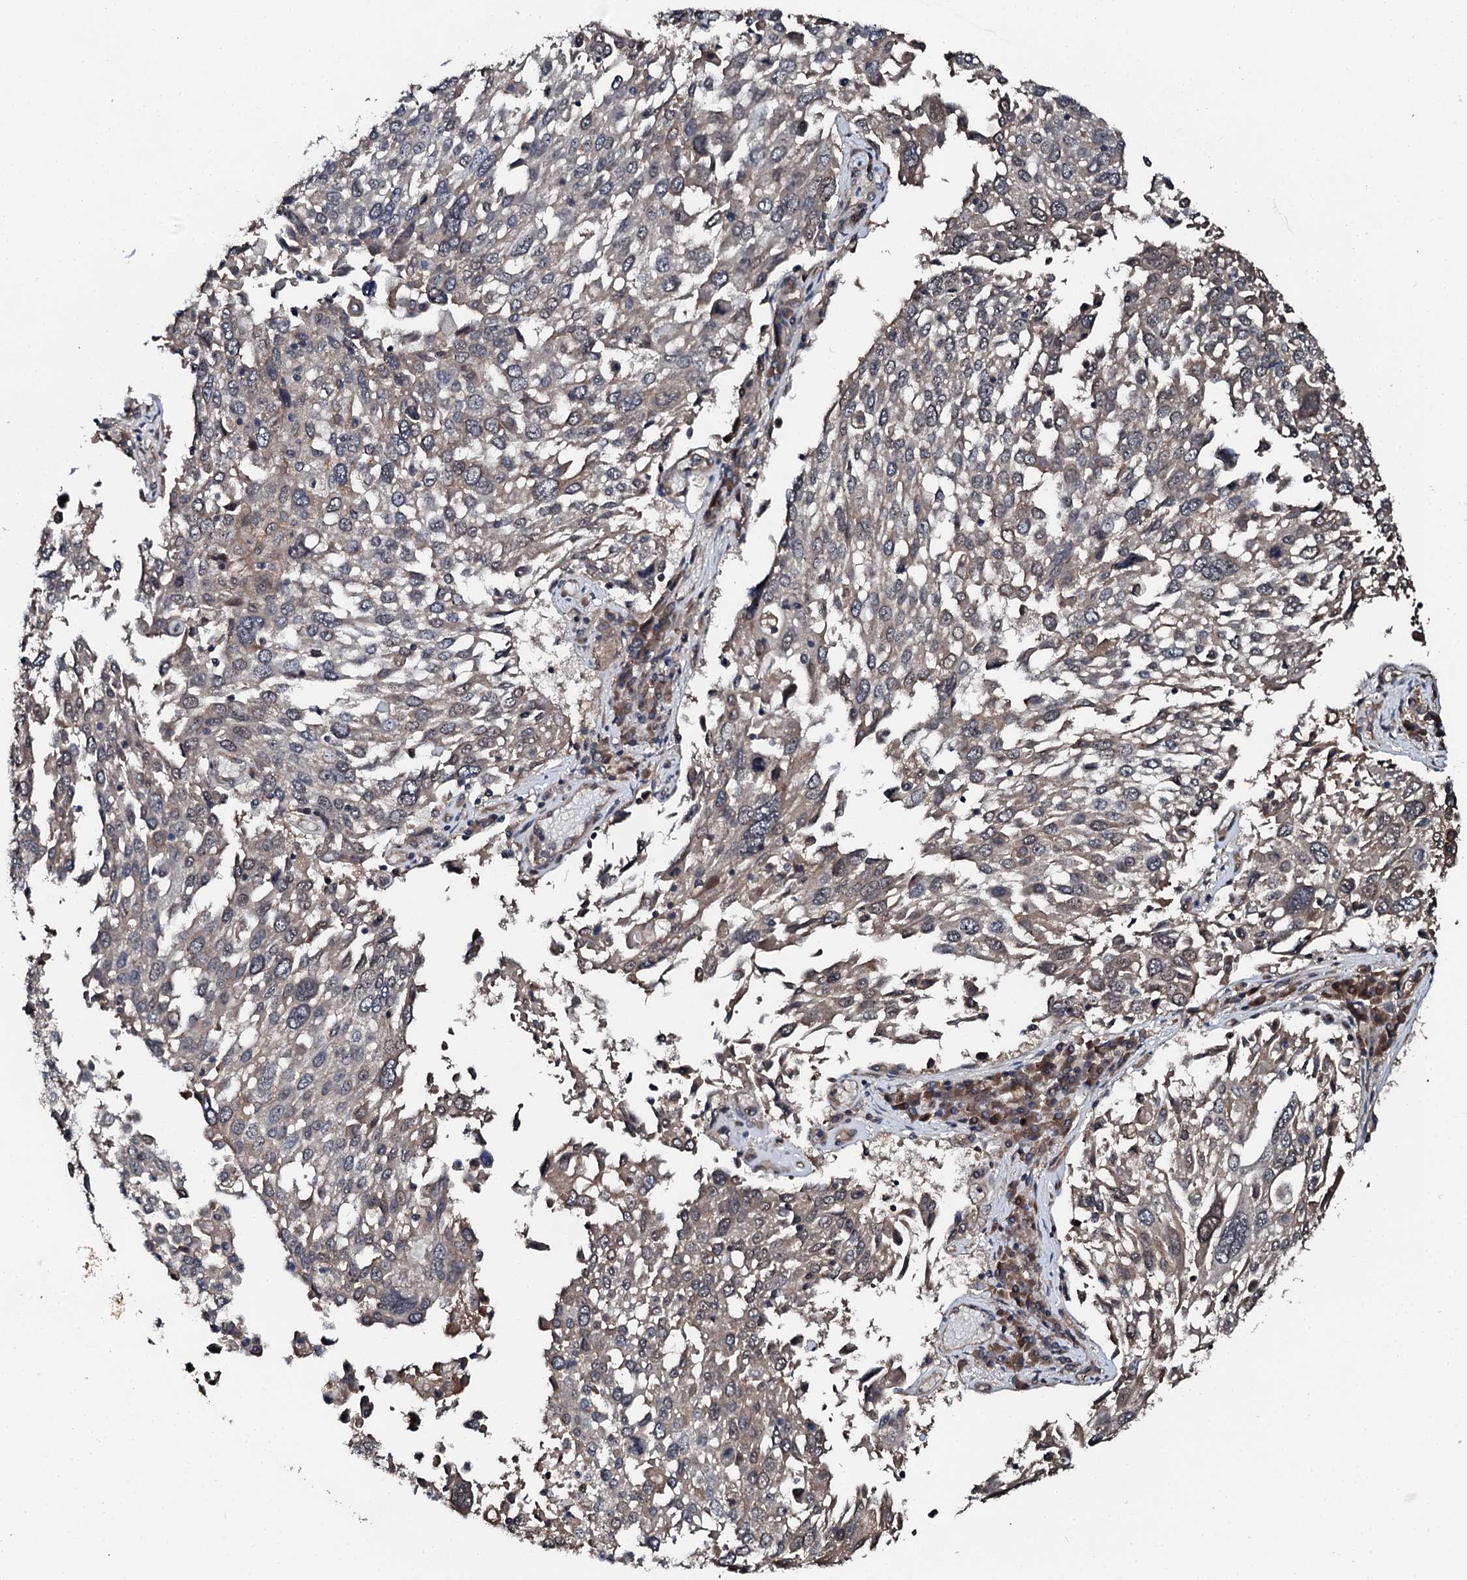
{"staining": {"intensity": "weak", "quantity": "<25%", "location": "cytoplasmic/membranous"}, "tissue": "lung cancer", "cell_type": "Tumor cells", "image_type": "cancer", "snomed": [{"axis": "morphology", "description": "Squamous cell carcinoma, NOS"}, {"axis": "topography", "description": "Lung"}], "caption": "Immunohistochemistry (IHC) image of neoplastic tissue: lung cancer stained with DAB (3,3'-diaminobenzidine) reveals no significant protein expression in tumor cells.", "gene": "FLYWCH1", "patient": {"sex": "male", "age": 65}}